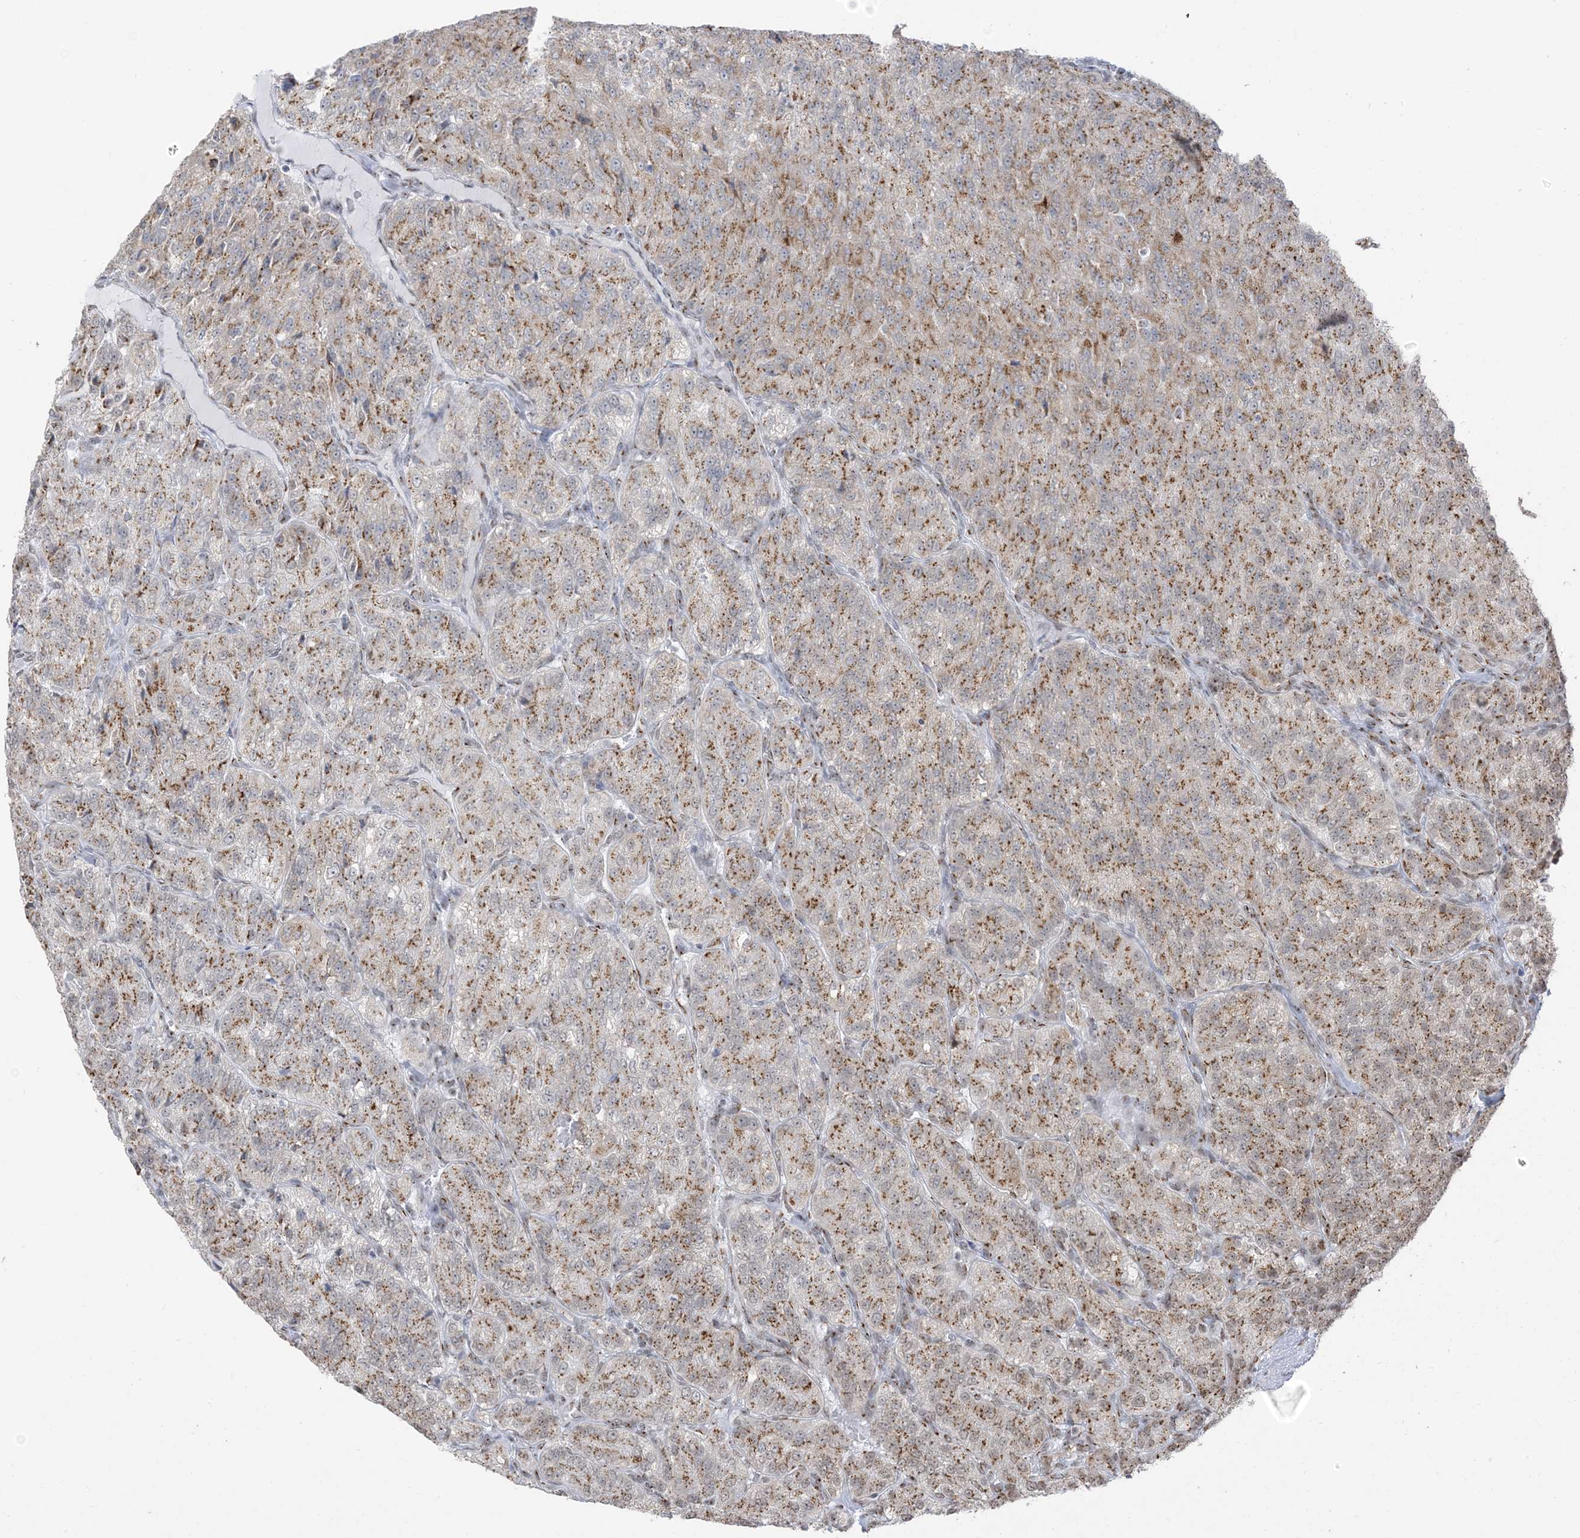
{"staining": {"intensity": "moderate", "quantity": ">75%", "location": "cytoplasmic/membranous"}, "tissue": "renal cancer", "cell_type": "Tumor cells", "image_type": "cancer", "snomed": [{"axis": "morphology", "description": "Adenocarcinoma, NOS"}, {"axis": "topography", "description": "Kidney"}], "caption": "Protein analysis of adenocarcinoma (renal) tissue reveals moderate cytoplasmic/membranous positivity in approximately >75% of tumor cells. The protein is stained brown, and the nuclei are stained in blue (DAB IHC with brightfield microscopy, high magnification).", "gene": "GPR107", "patient": {"sex": "female", "age": 63}}